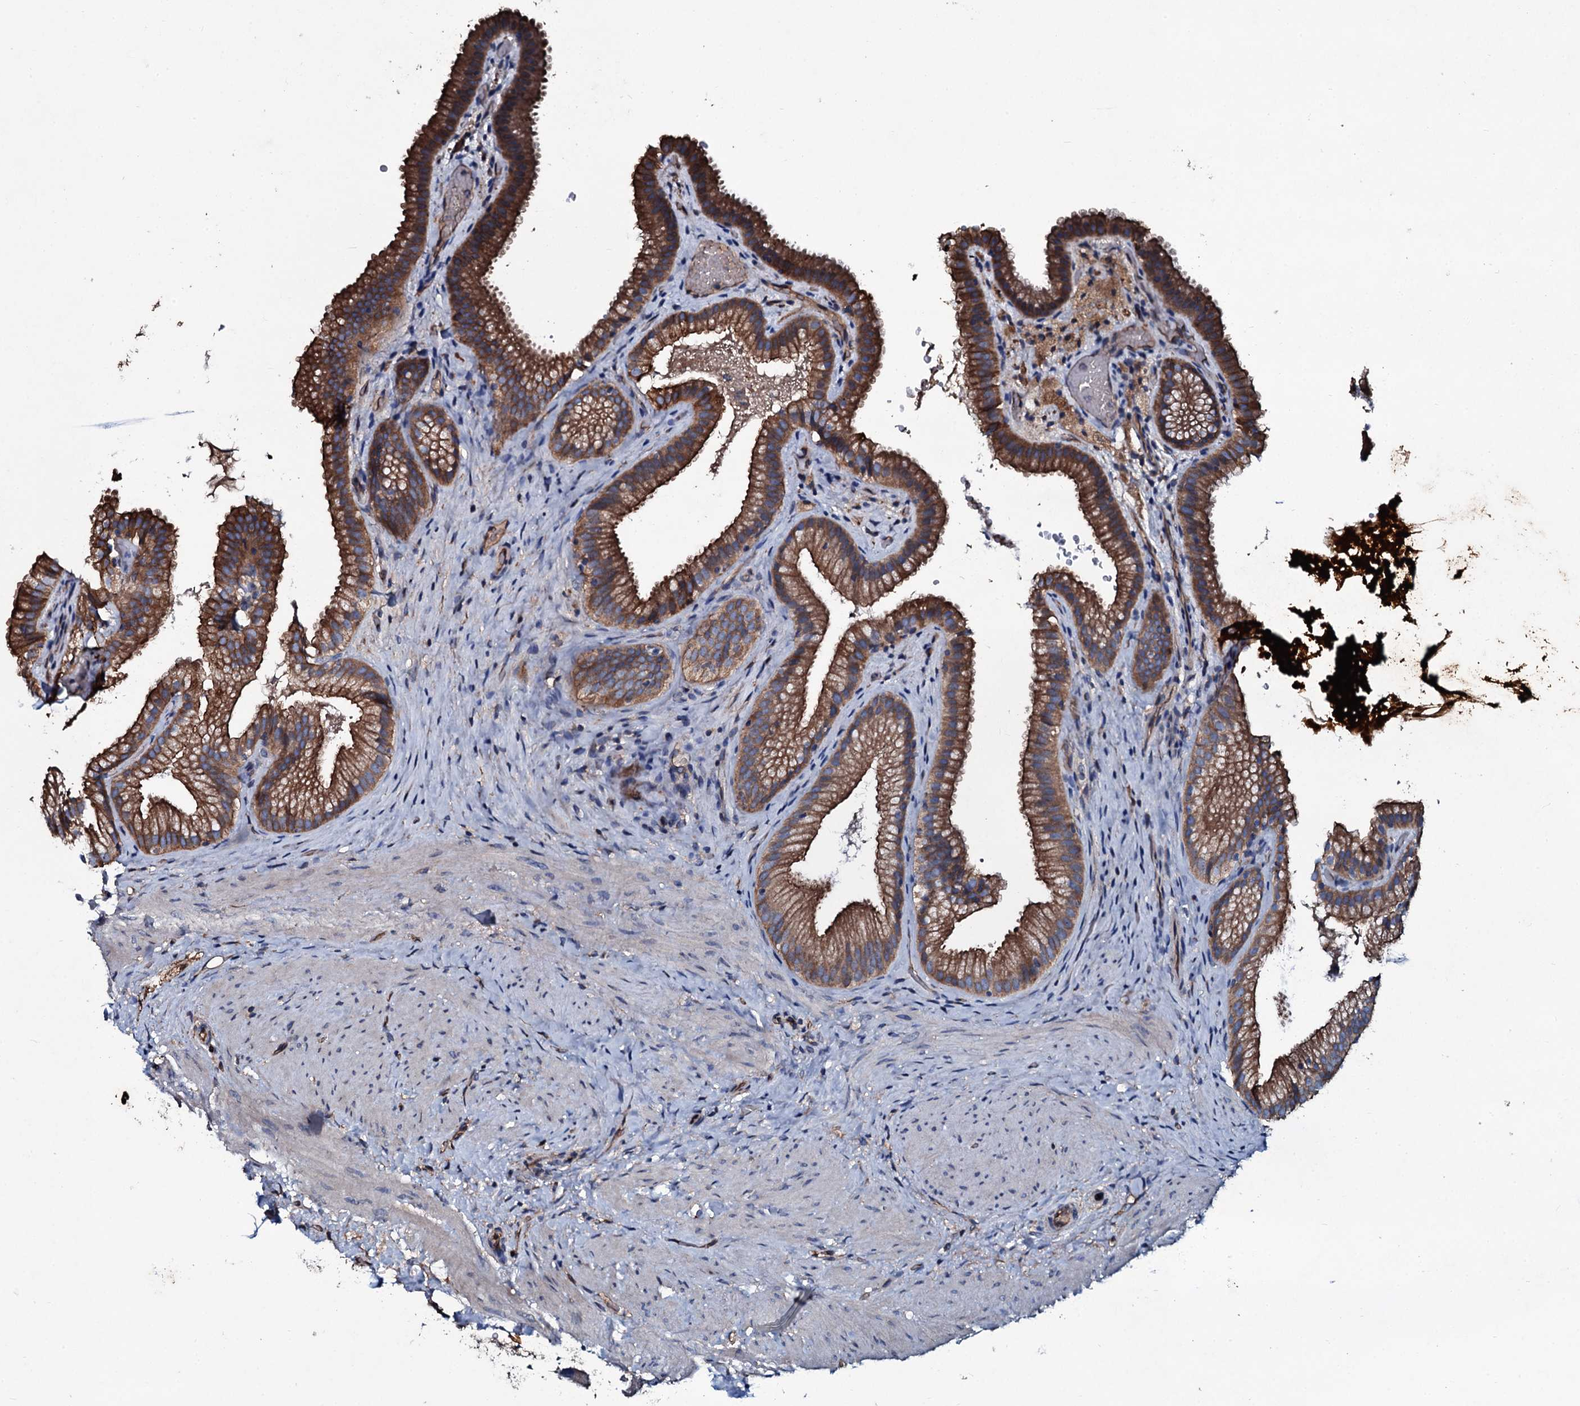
{"staining": {"intensity": "strong", "quantity": ">75%", "location": "cytoplasmic/membranous"}, "tissue": "gallbladder", "cell_type": "Glandular cells", "image_type": "normal", "snomed": [{"axis": "morphology", "description": "Normal tissue, NOS"}, {"axis": "morphology", "description": "Inflammation, NOS"}, {"axis": "topography", "description": "Gallbladder"}], "caption": "Immunohistochemical staining of benign gallbladder shows >75% levels of strong cytoplasmic/membranous protein positivity in approximately >75% of glandular cells. (DAB IHC with brightfield microscopy, high magnification).", "gene": "DMAC2", "patient": {"sex": "male", "age": 51}}